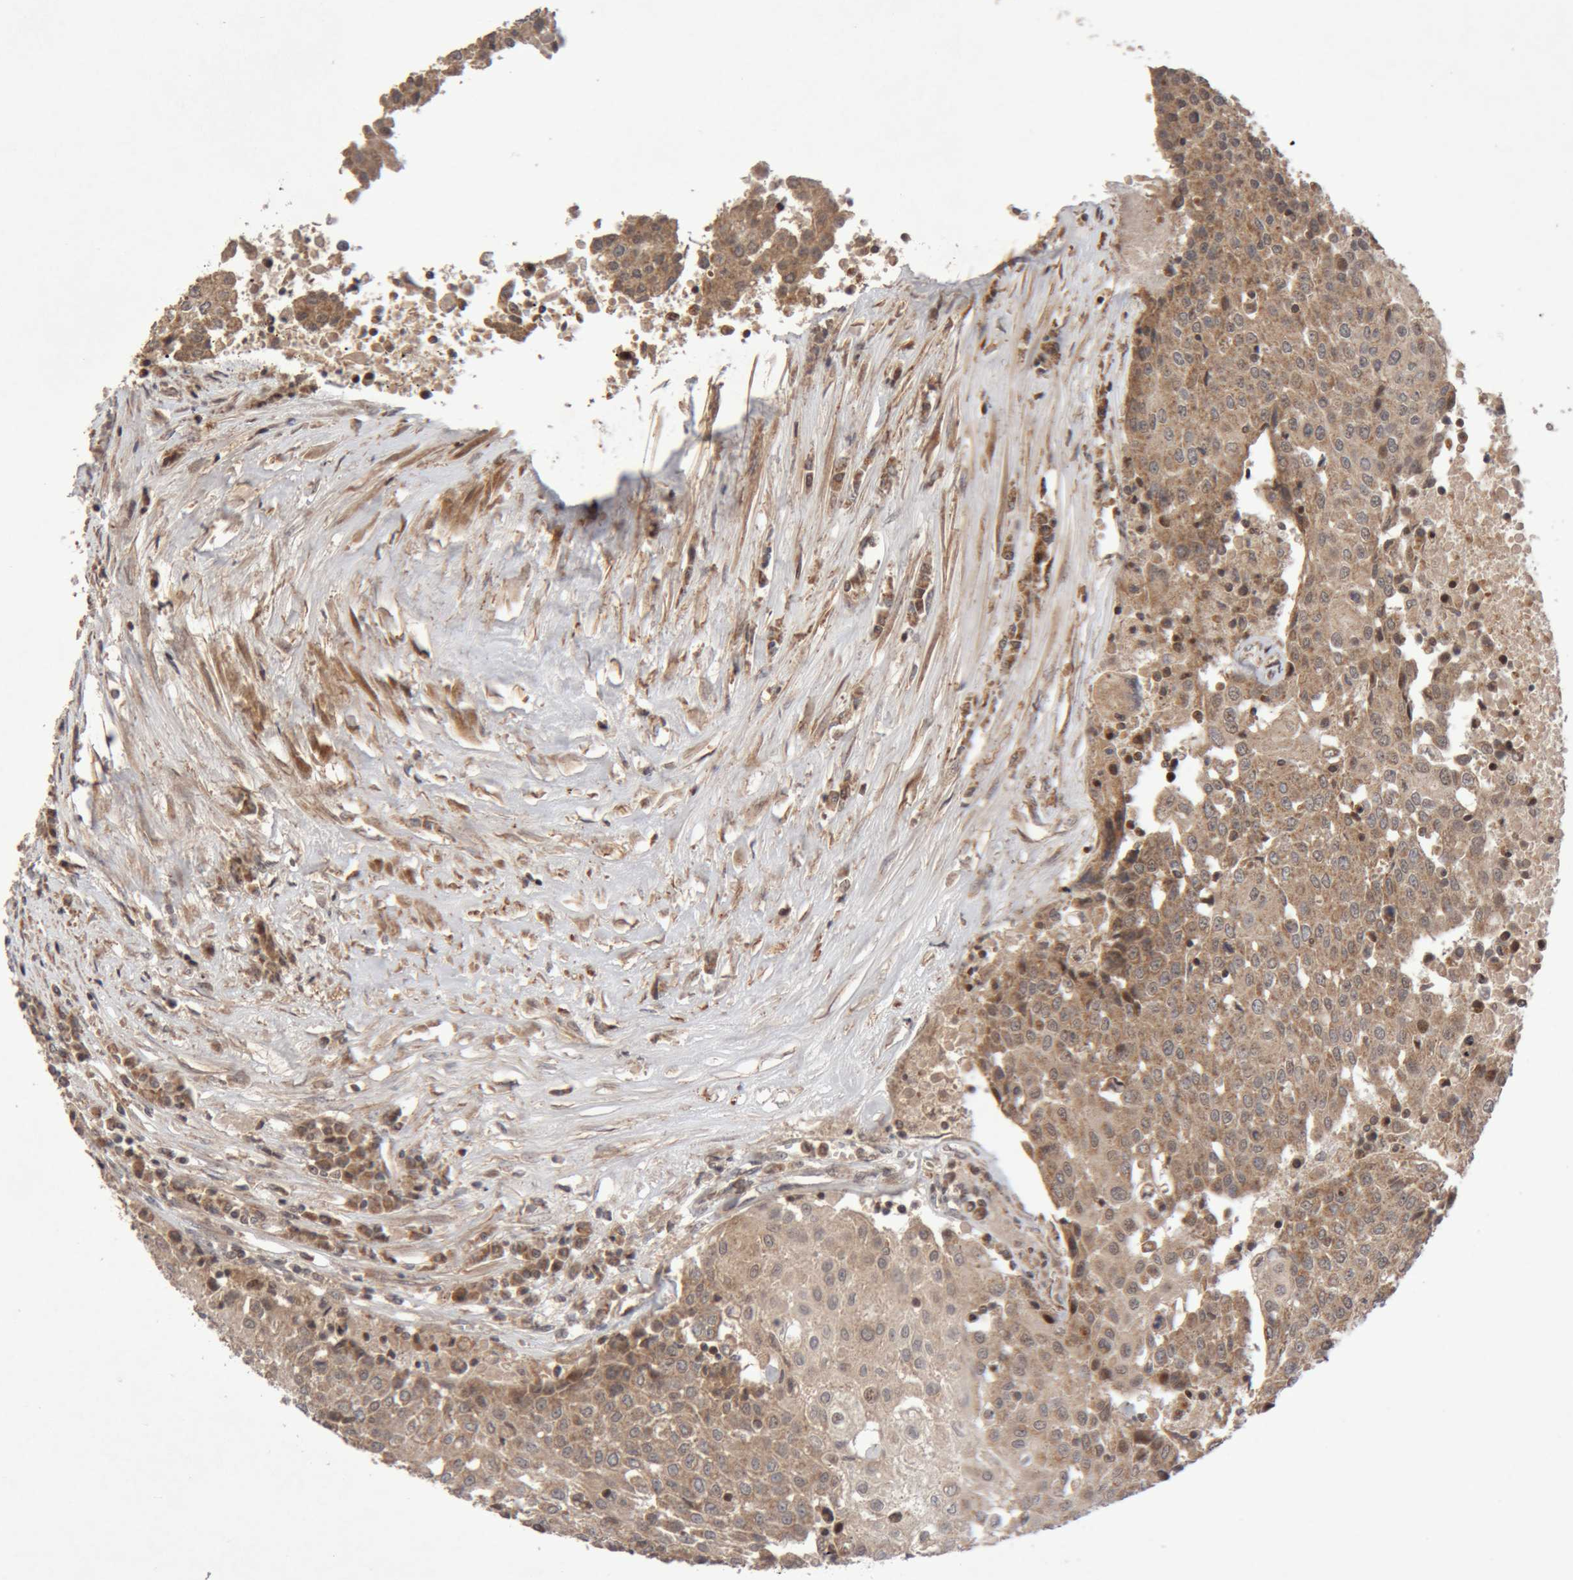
{"staining": {"intensity": "moderate", "quantity": ">75%", "location": "cytoplasmic/membranous"}, "tissue": "urothelial cancer", "cell_type": "Tumor cells", "image_type": "cancer", "snomed": [{"axis": "morphology", "description": "Urothelial carcinoma, High grade"}, {"axis": "topography", "description": "Urinary bladder"}], "caption": "Brown immunohistochemical staining in human urothelial carcinoma (high-grade) demonstrates moderate cytoplasmic/membranous staining in approximately >75% of tumor cells.", "gene": "KIF21B", "patient": {"sex": "female", "age": 85}}